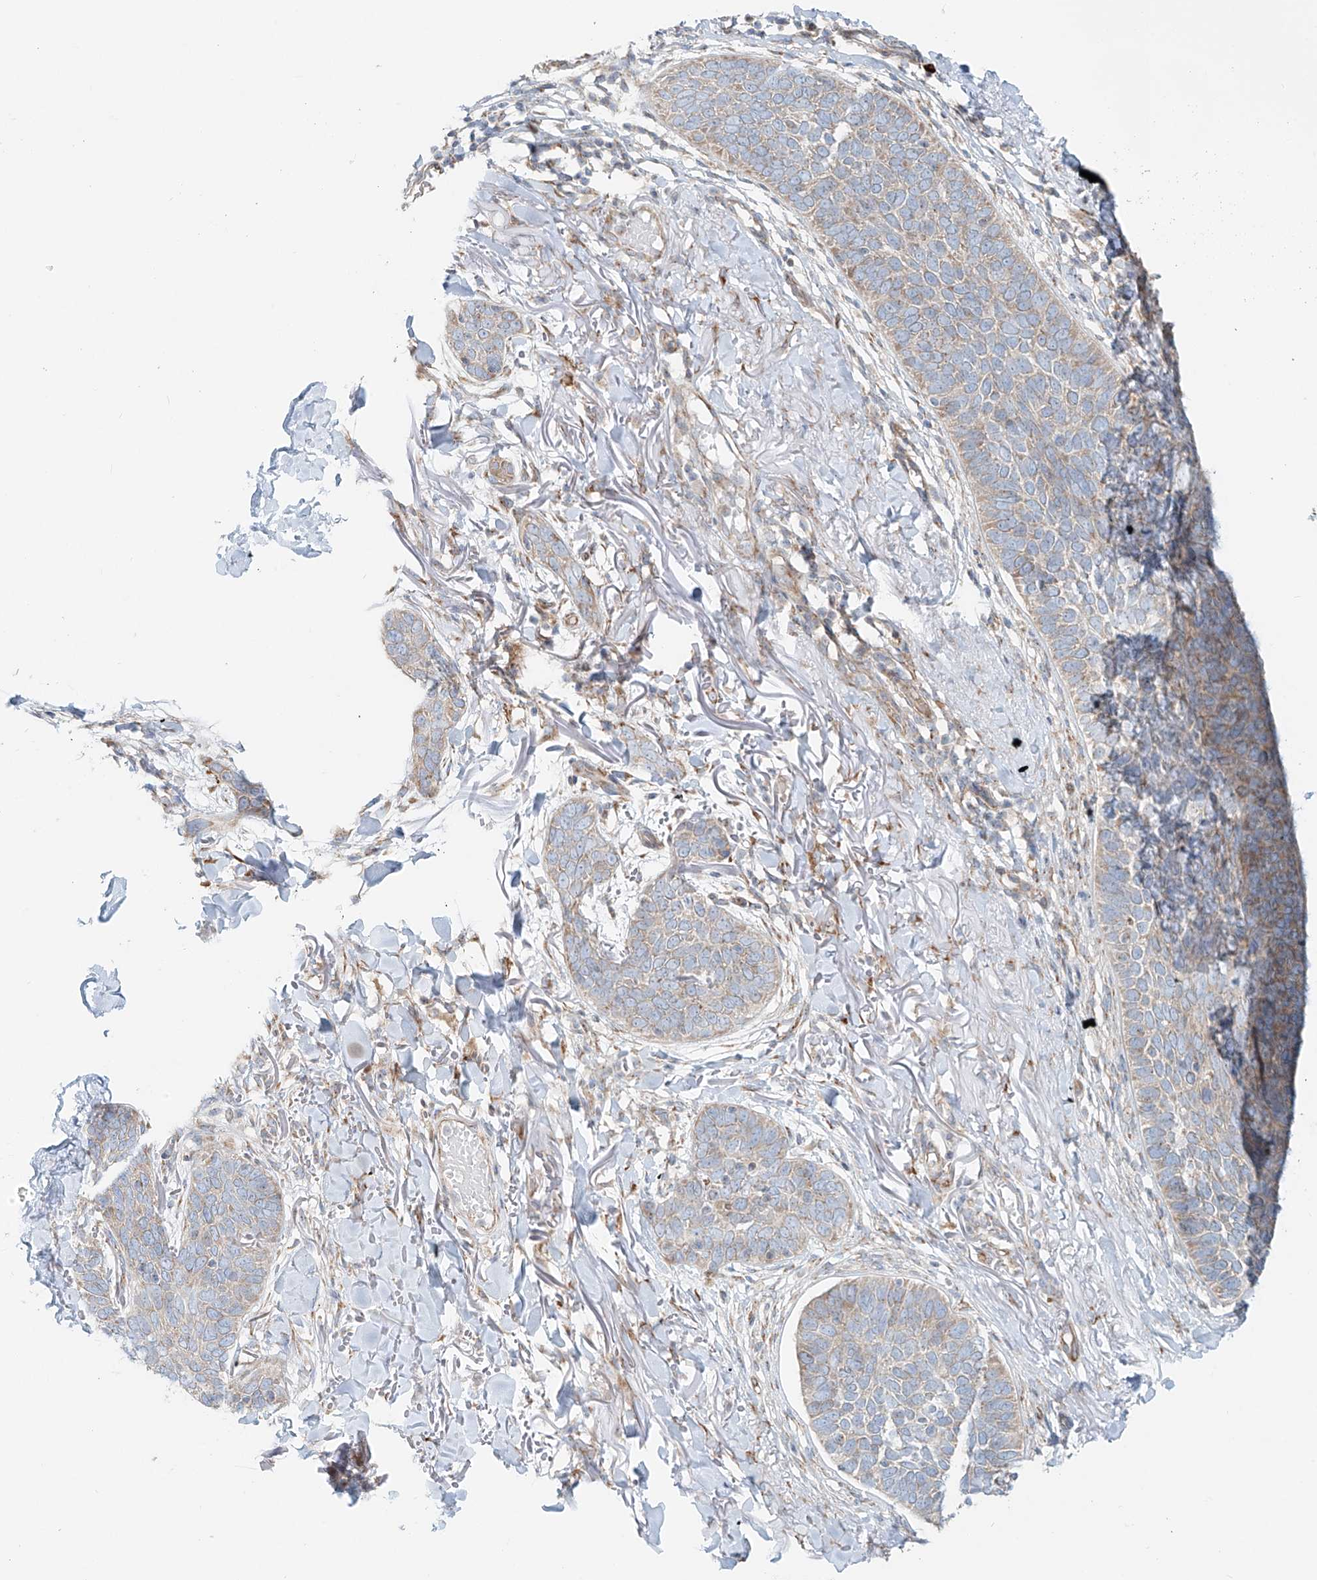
{"staining": {"intensity": "weak", "quantity": ">75%", "location": "cytoplasmic/membranous"}, "tissue": "skin cancer", "cell_type": "Tumor cells", "image_type": "cancer", "snomed": [{"axis": "morphology", "description": "Basal cell carcinoma"}, {"axis": "topography", "description": "Skin"}], "caption": "Protein staining by immunohistochemistry (IHC) displays weak cytoplasmic/membranous positivity in about >75% of tumor cells in basal cell carcinoma (skin). The protein is shown in brown color, while the nuclei are stained blue.", "gene": "EIPR1", "patient": {"sex": "male", "age": 85}}